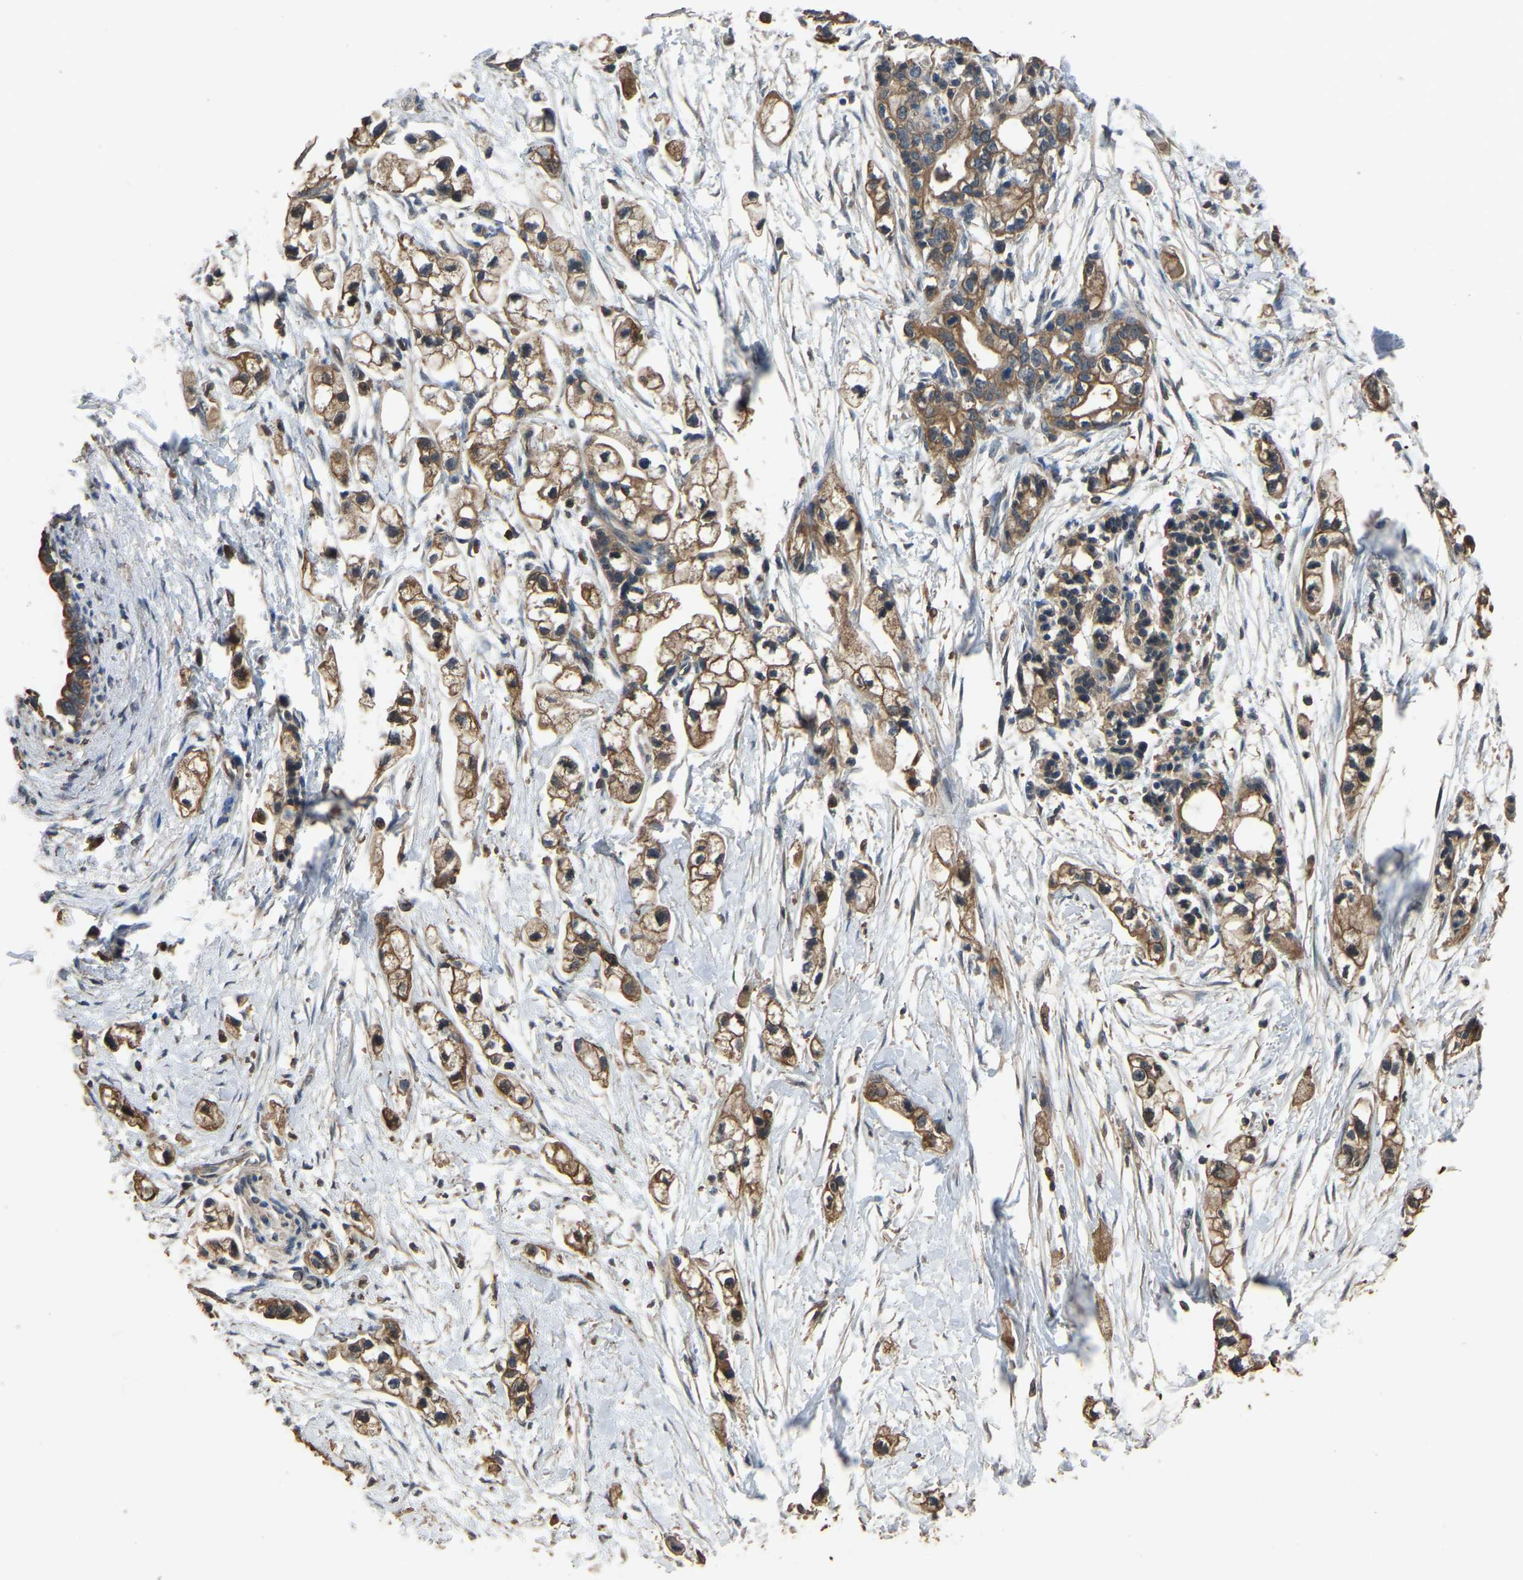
{"staining": {"intensity": "strong", "quantity": ">75%", "location": "cytoplasmic/membranous"}, "tissue": "pancreatic cancer", "cell_type": "Tumor cells", "image_type": "cancer", "snomed": [{"axis": "morphology", "description": "Adenocarcinoma, NOS"}, {"axis": "topography", "description": "Pancreas"}], "caption": "Immunohistochemical staining of adenocarcinoma (pancreatic) exhibits high levels of strong cytoplasmic/membranous protein expression in approximately >75% of tumor cells.", "gene": "FHIT", "patient": {"sex": "male", "age": 74}}